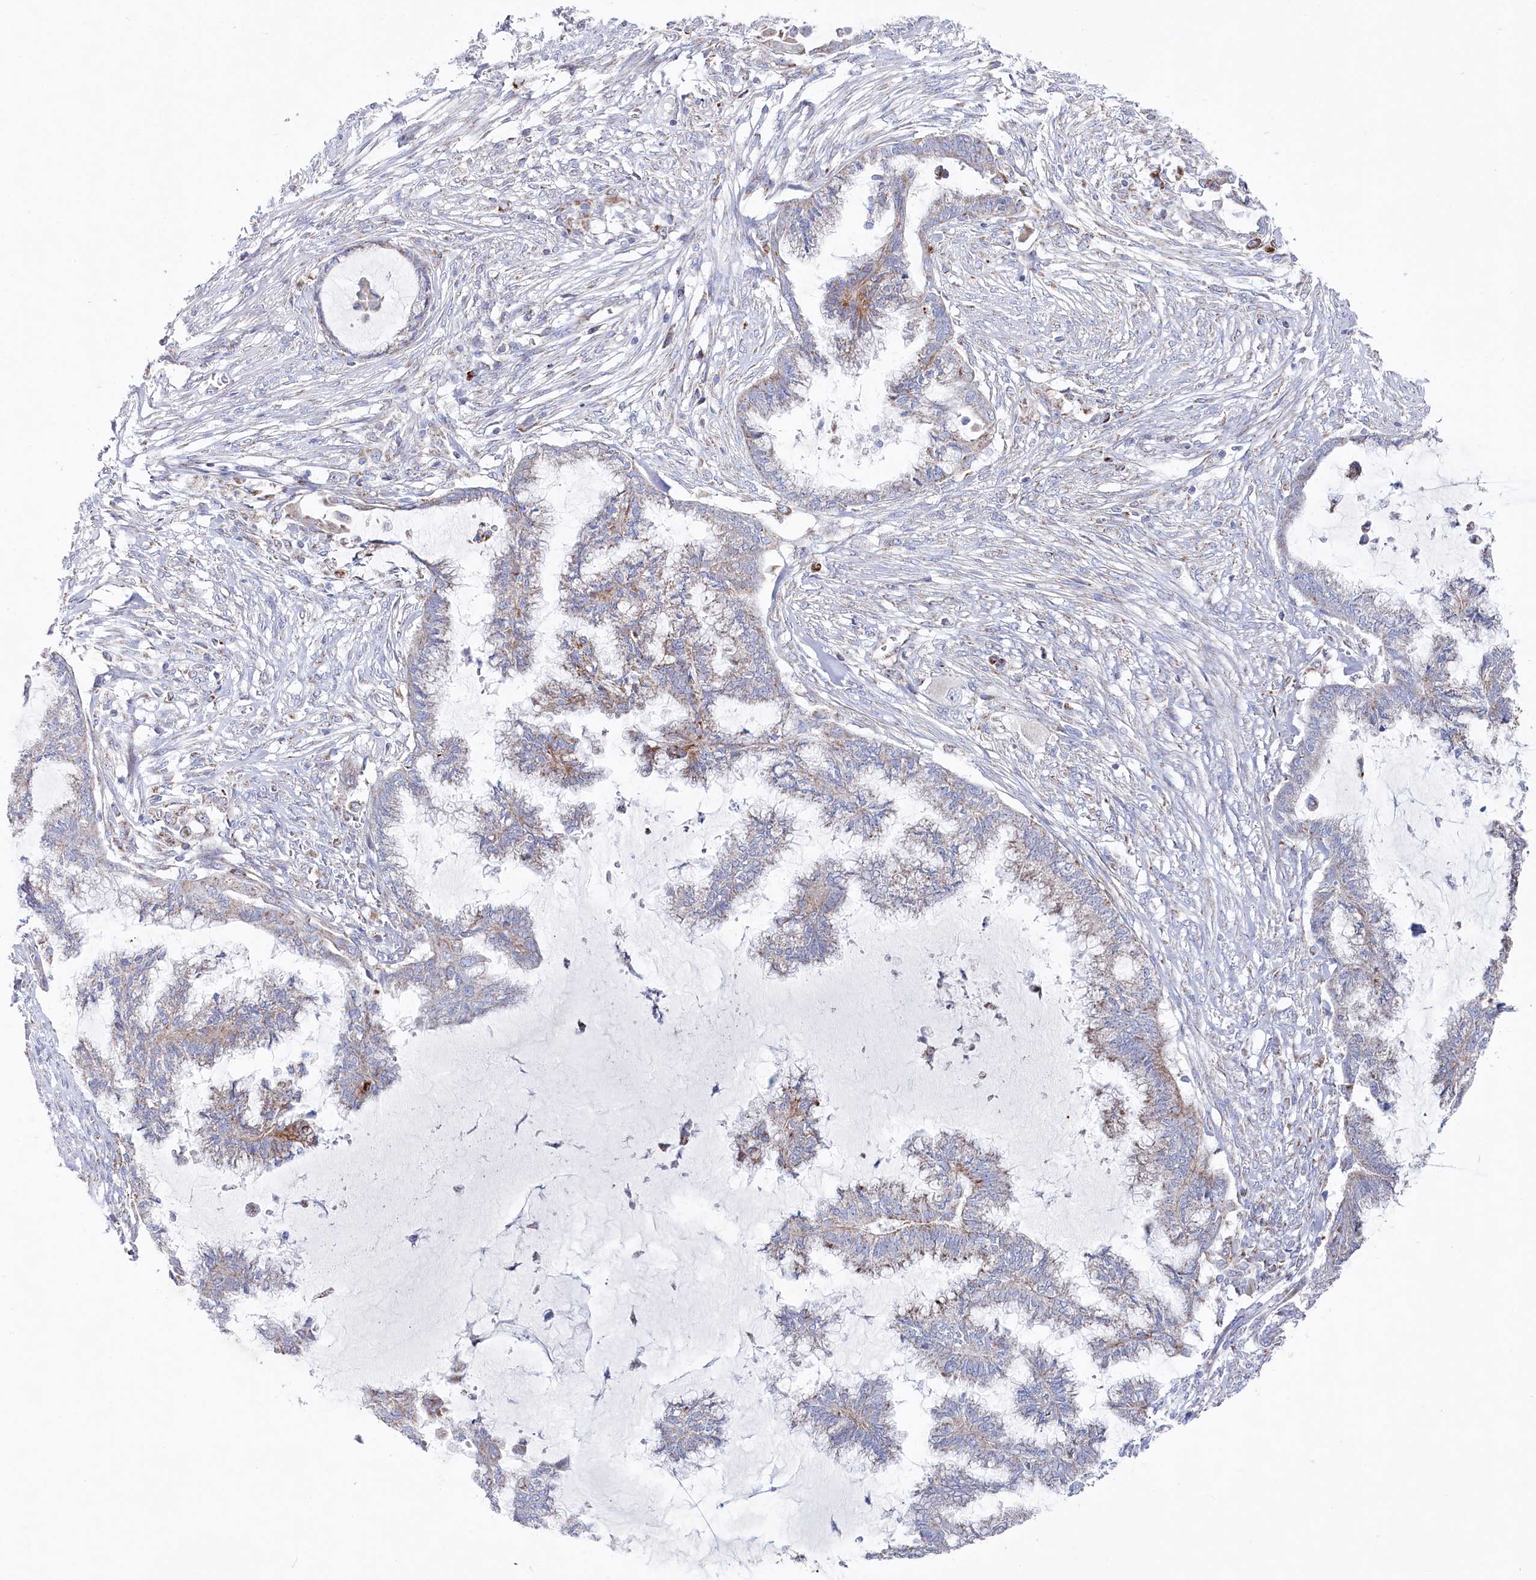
{"staining": {"intensity": "weak", "quantity": "<25%", "location": "cytoplasmic/membranous"}, "tissue": "endometrial cancer", "cell_type": "Tumor cells", "image_type": "cancer", "snomed": [{"axis": "morphology", "description": "Adenocarcinoma, NOS"}, {"axis": "topography", "description": "Endometrium"}], "caption": "DAB (3,3'-diaminobenzidine) immunohistochemical staining of endometrial cancer (adenocarcinoma) exhibits no significant expression in tumor cells. The staining is performed using DAB (3,3'-diaminobenzidine) brown chromogen with nuclei counter-stained in using hematoxylin.", "gene": "GLS2", "patient": {"sex": "female", "age": 86}}